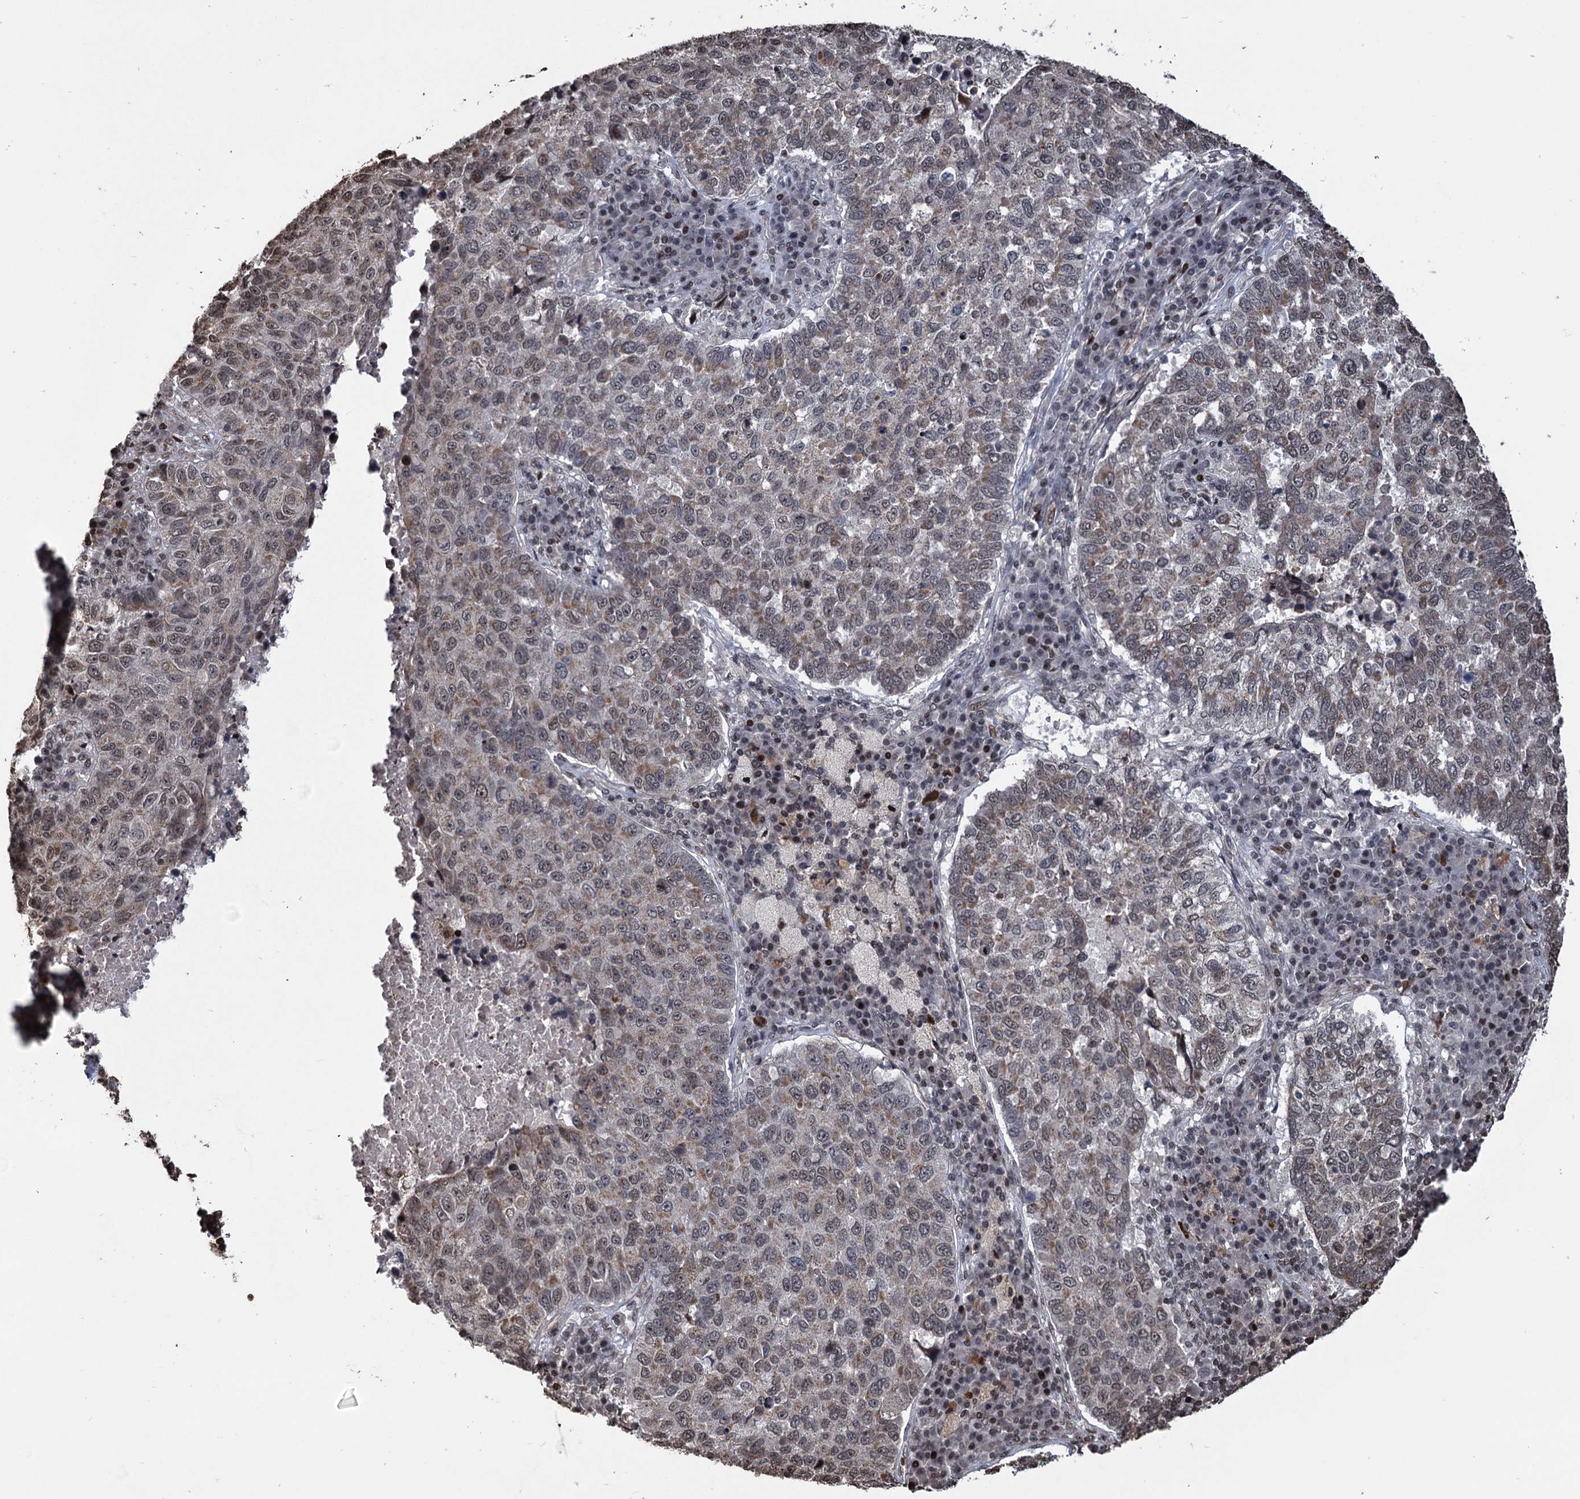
{"staining": {"intensity": "weak", "quantity": "25%-75%", "location": "cytoplasmic/membranous,nuclear"}, "tissue": "lung cancer", "cell_type": "Tumor cells", "image_type": "cancer", "snomed": [{"axis": "morphology", "description": "Squamous cell carcinoma, NOS"}, {"axis": "topography", "description": "Lung"}], "caption": "Immunohistochemistry histopathology image of neoplastic tissue: lung cancer (squamous cell carcinoma) stained using immunohistochemistry (IHC) demonstrates low levels of weak protein expression localized specifically in the cytoplasmic/membranous and nuclear of tumor cells, appearing as a cytoplasmic/membranous and nuclear brown color.", "gene": "EYA4", "patient": {"sex": "male", "age": 73}}